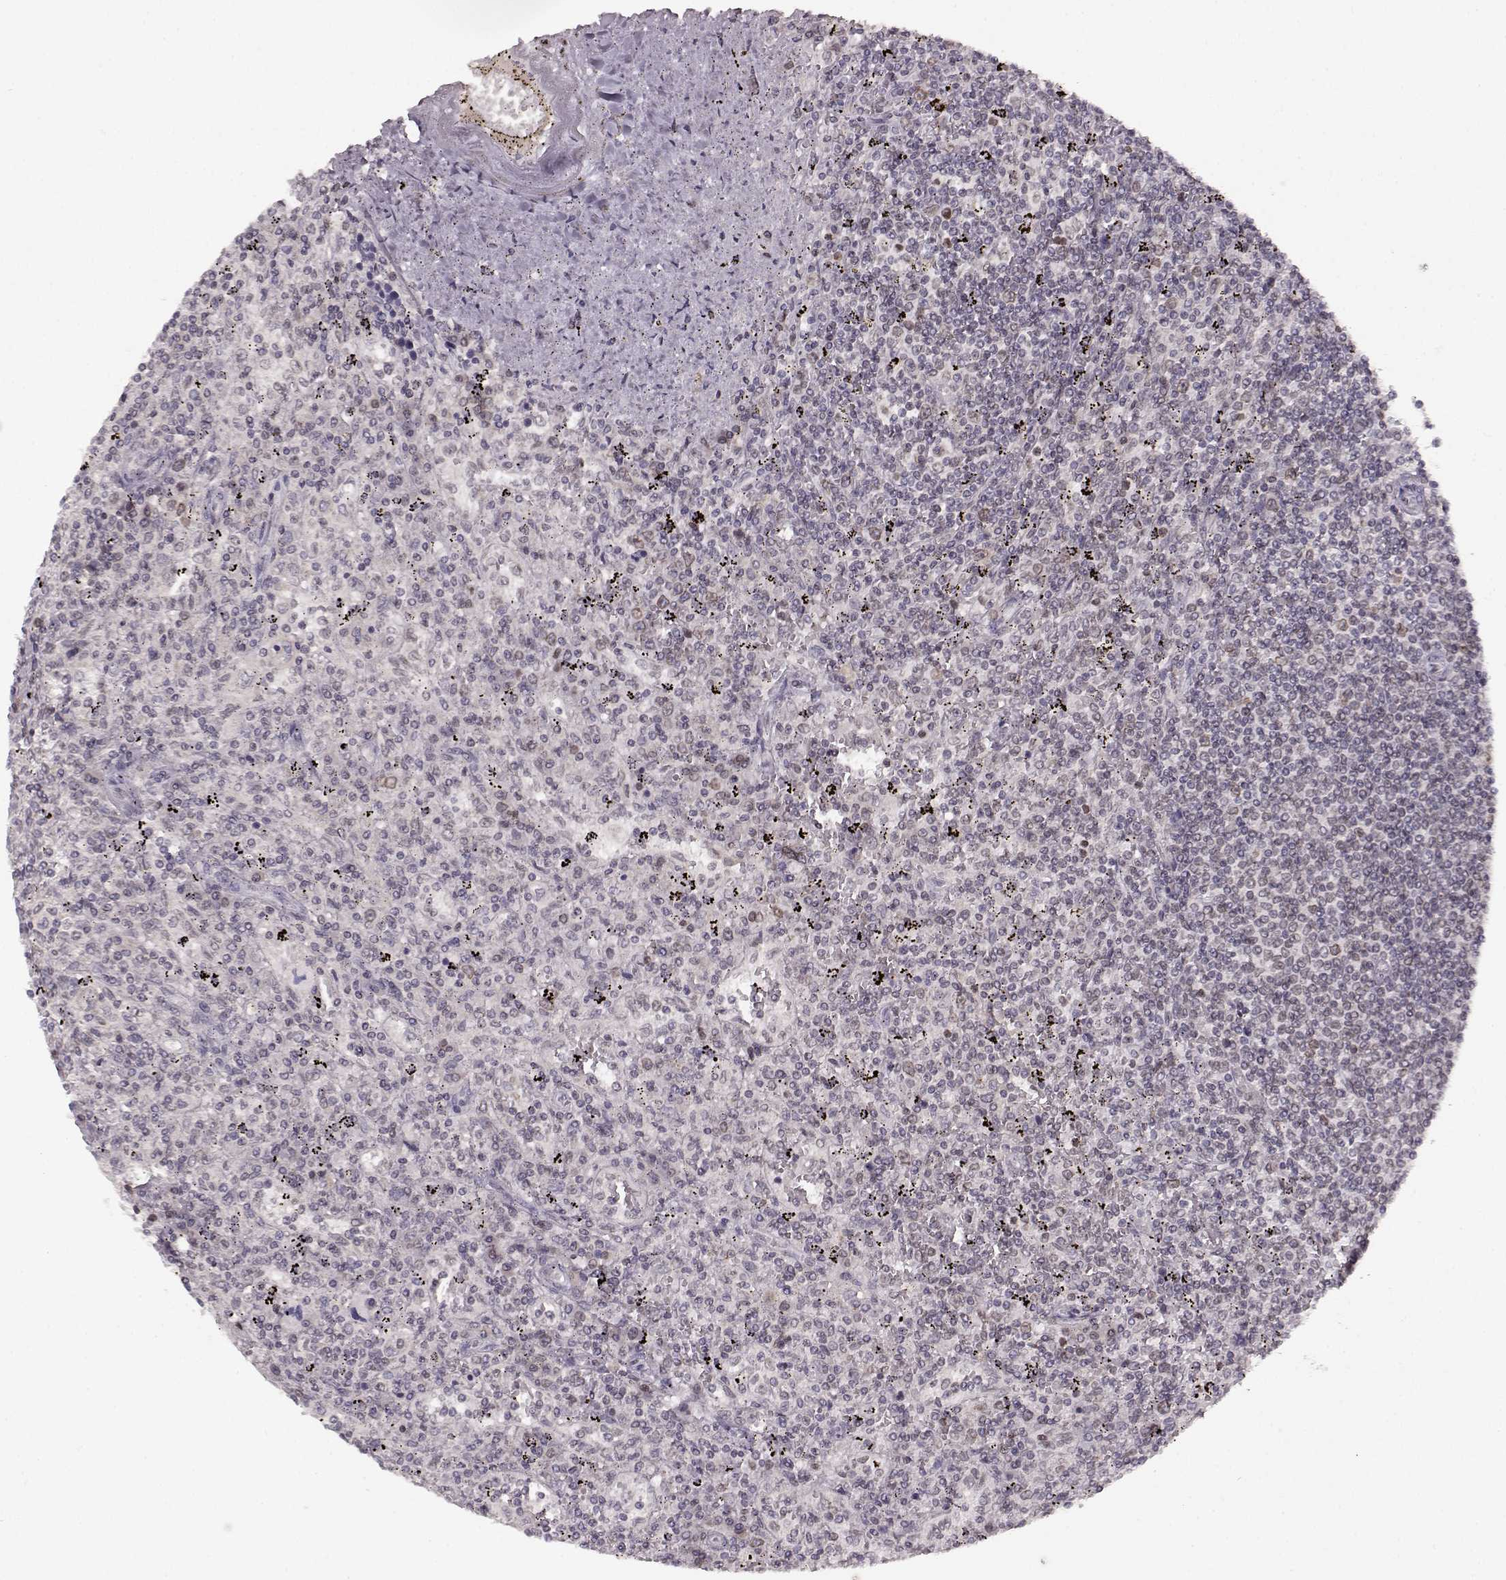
{"staining": {"intensity": "weak", "quantity": "25%-75%", "location": "cytoplasmic/membranous,nuclear"}, "tissue": "lymphoma", "cell_type": "Tumor cells", "image_type": "cancer", "snomed": [{"axis": "morphology", "description": "Malignant lymphoma, non-Hodgkin's type, Low grade"}, {"axis": "topography", "description": "Spleen"}], "caption": "Immunohistochemistry of malignant lymphoma, non-Hodgkin's type (low-grade) displays low levels of weak cytoplasmic/membranous and nuclear staining in approximately 25%-75% of tumor cells. (DAB (3,3'-diaminobenzidine) = brown stain, brightfield microscopy at high magnification).", "gene": "DCAF12", "patient": {"sex": "male", "age": 62}}